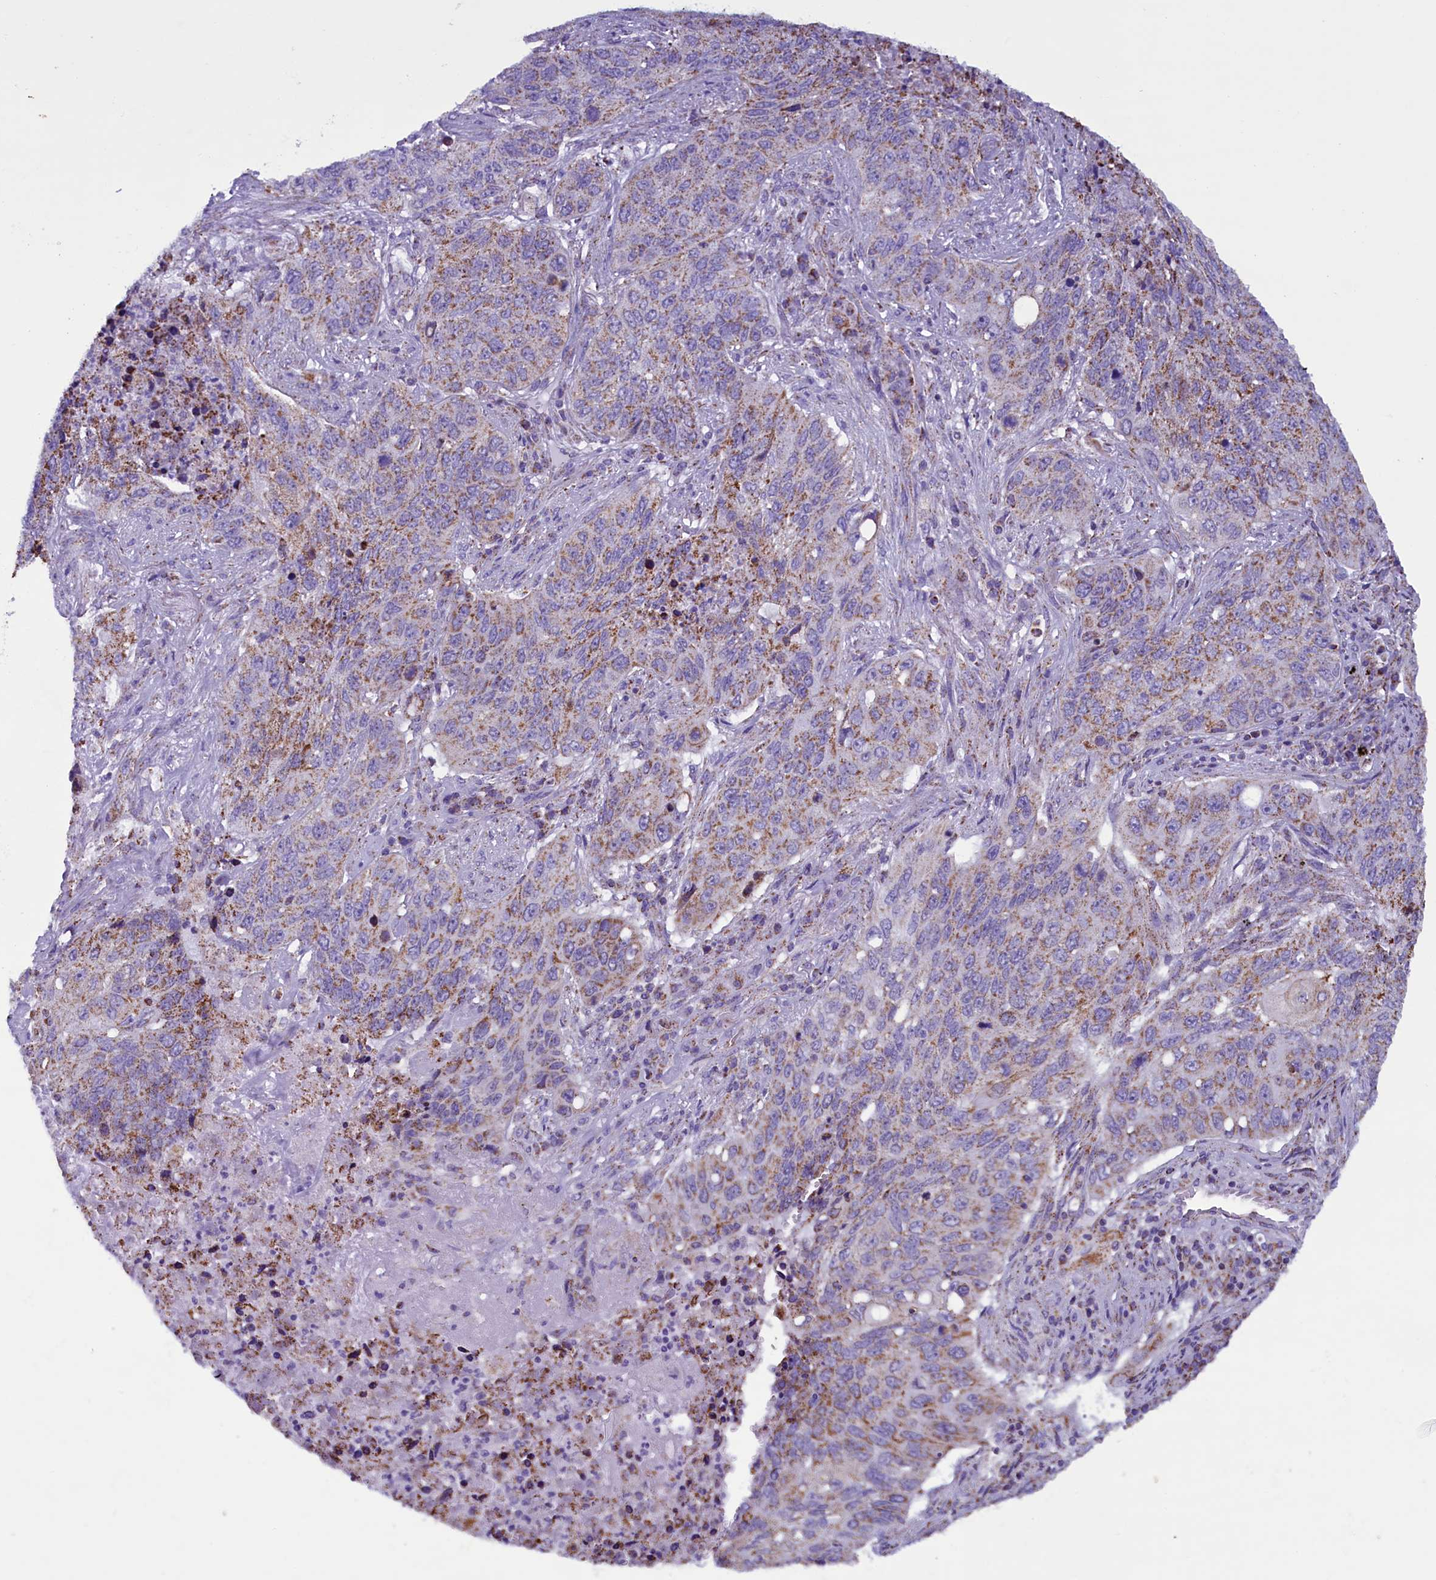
{"staining": {"intensity": "weak", "quantity": "25%-75%", "location": "cytoplasmic/membranous"}, "tissue": "lung cancer", "cell_type": "Tumor cells", "image_type": "cancer", "snomed": [{"axis": "morphology", "description": "Squamous cell carcinoma, NOS"}, {"axis": "topography", "description": "Lung"}], "caption": "A brown stain labels weak cytoplasmic/membranous positivity of a protein in human lung cancer tumor cells.", "gene": "ICA1L", "patient": {"sex": "female", "age": 63}}